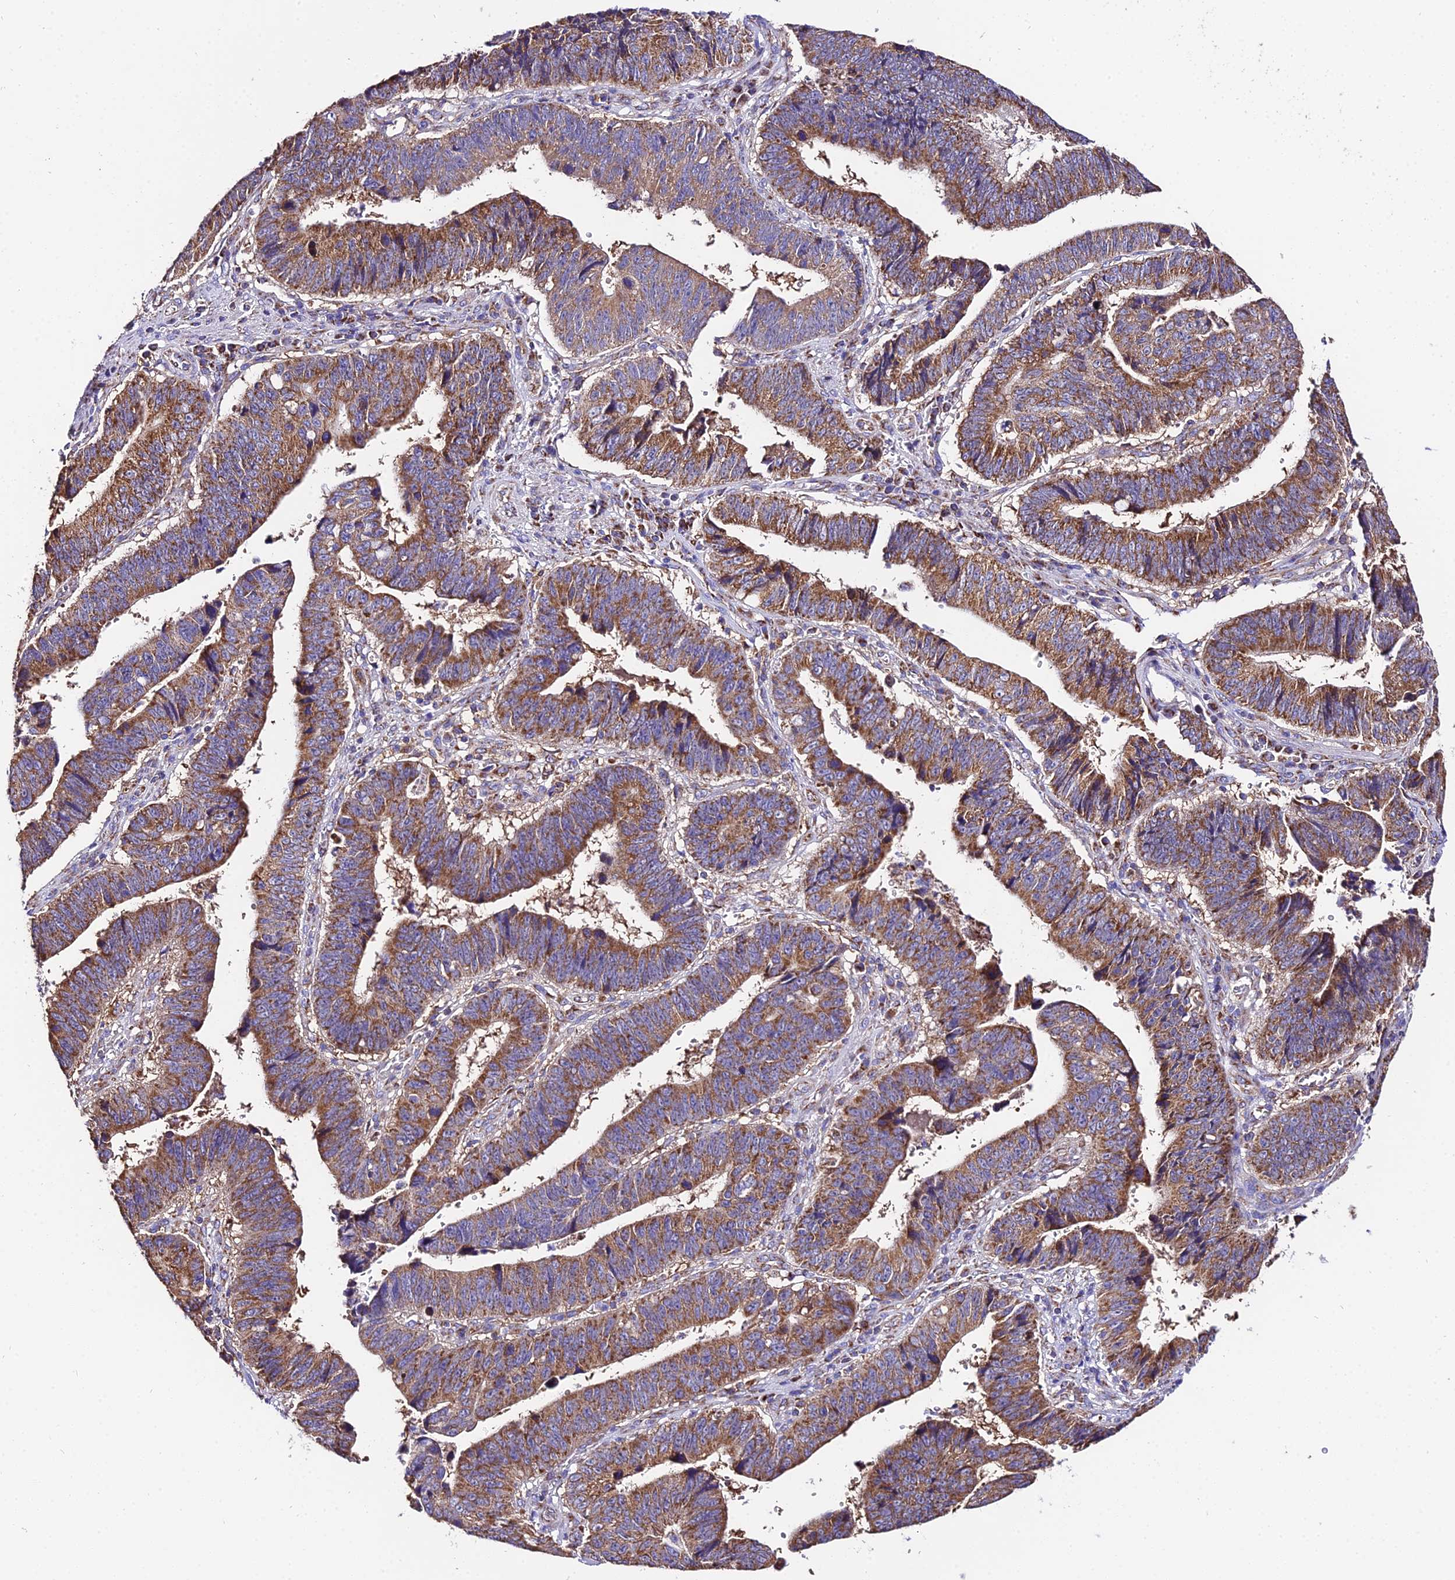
{"staining": {"intensity": "moderate", "quantity": ">75%", "location": "cytoplasmic/membranous"}, "tissue": "stomach cancer", "cell_type": "Tumor cells", "image_type": "cancer", "snomed": [{"axis": "morphology", "description": "Adenocarcinoma, NOS"}, {"axis": "topography", "description": "Stomach"}], "caption": "A medium amount of moderate cytoplasmic/membranous staining is present in approximately >75% of tumor cells in adenocarcinoma (stomach) tissue.", "gene": "OCIAD1", "patient": {"sex": "male", "age": 59}}